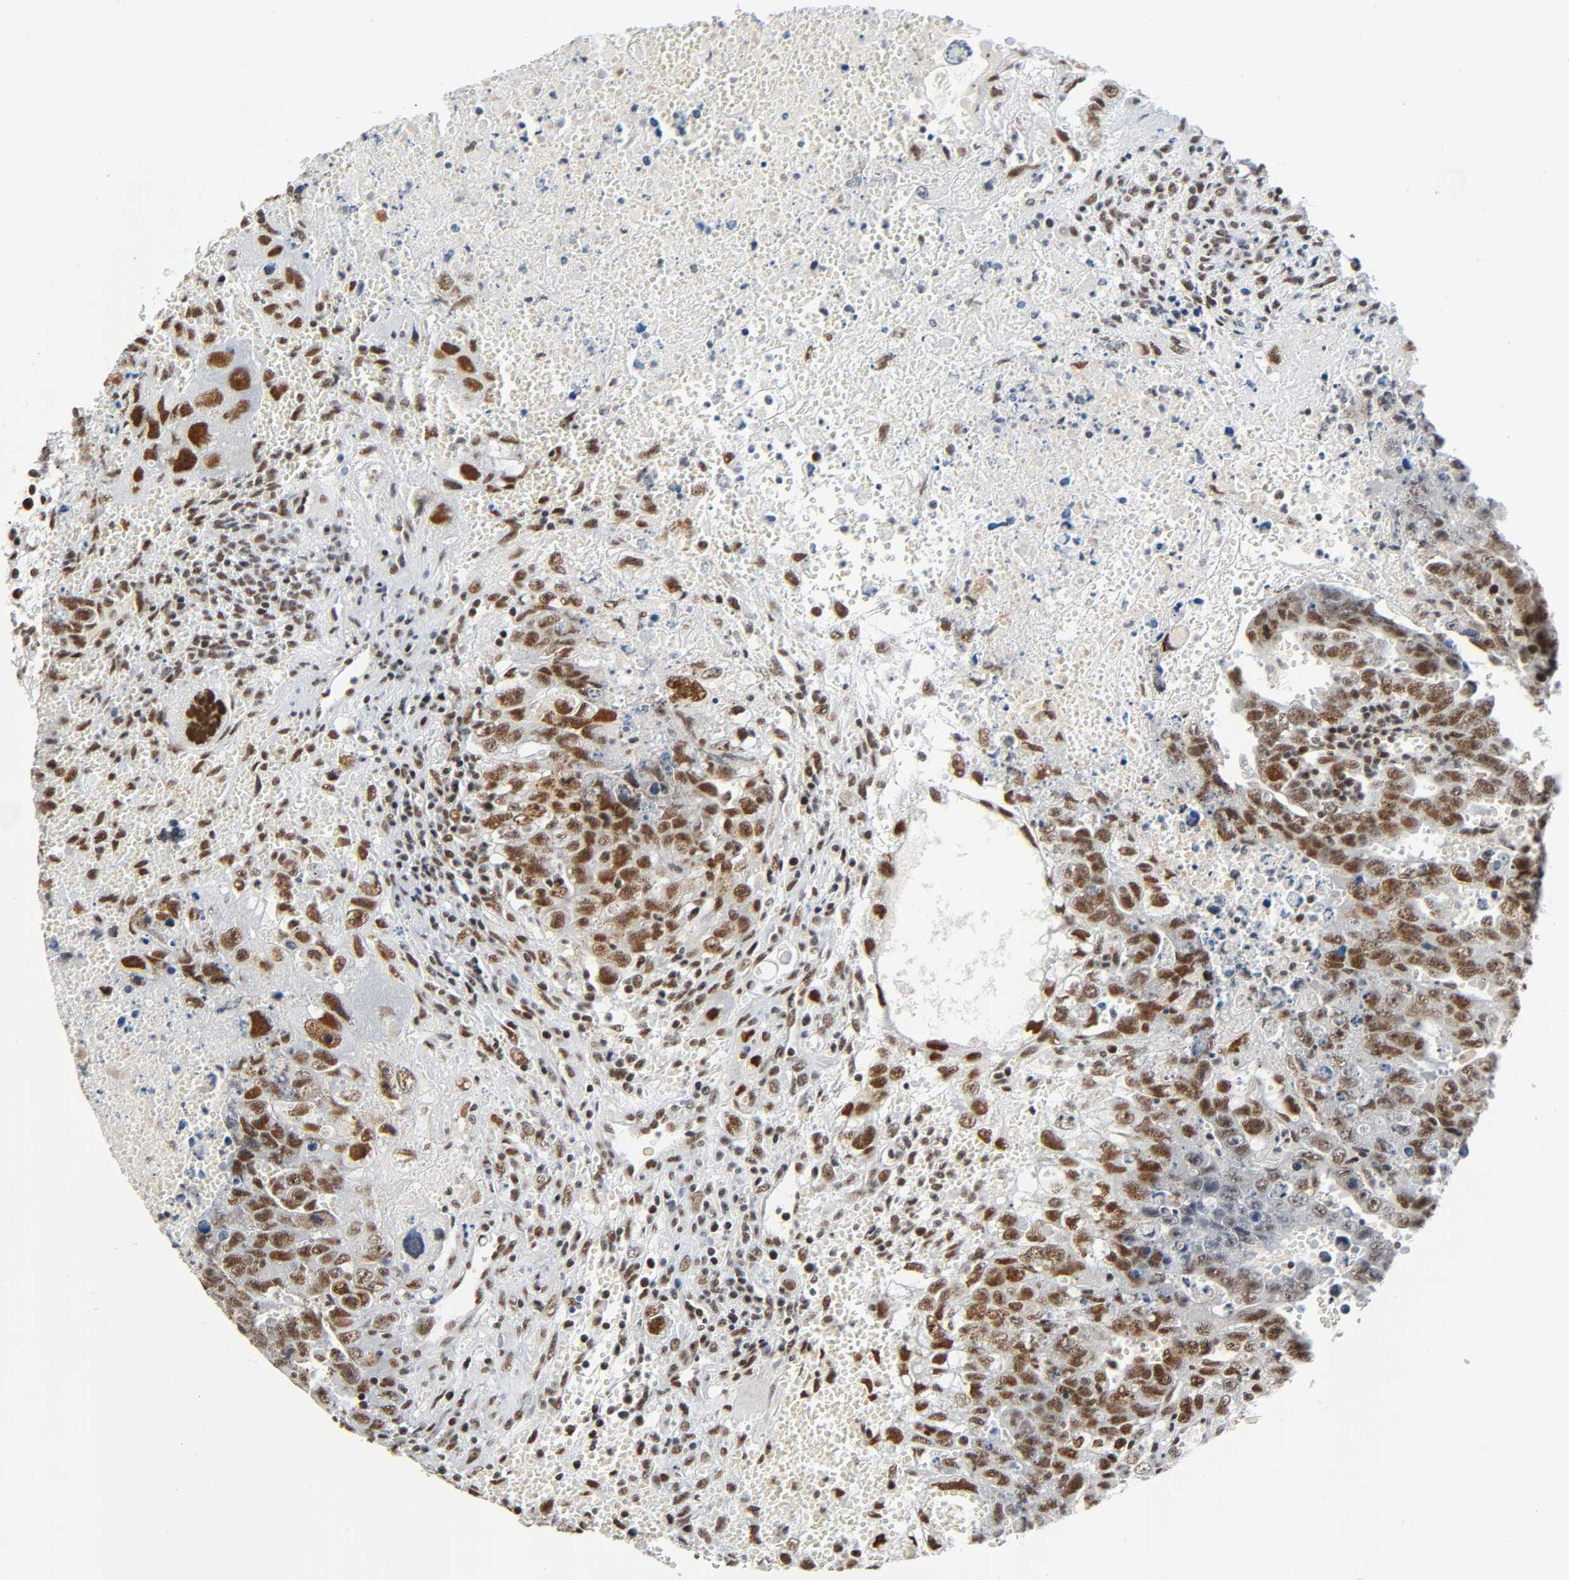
{"staining": {"intensity": "strong", "quantity": ">75%", "location": "nuclear"}, "tissue": "testis cancer", "cell_type": "Tumor cells", "image_type": "cancer", "snomed": [{"axis": "morphology", "description": "Carcinoma, Embryonal, NOS"}, {"axis": "topography", "description": "Testis"}], "caption": "Immunohistochemical staining of testis cancer (embryonal carcinoma) demonstrates high levels of strong nuclear positivity in about >75% of tumor cells. Nuclei are stained in blue.", "gene": "CDK9", "patient": {"sex": "male", "age": 28}}